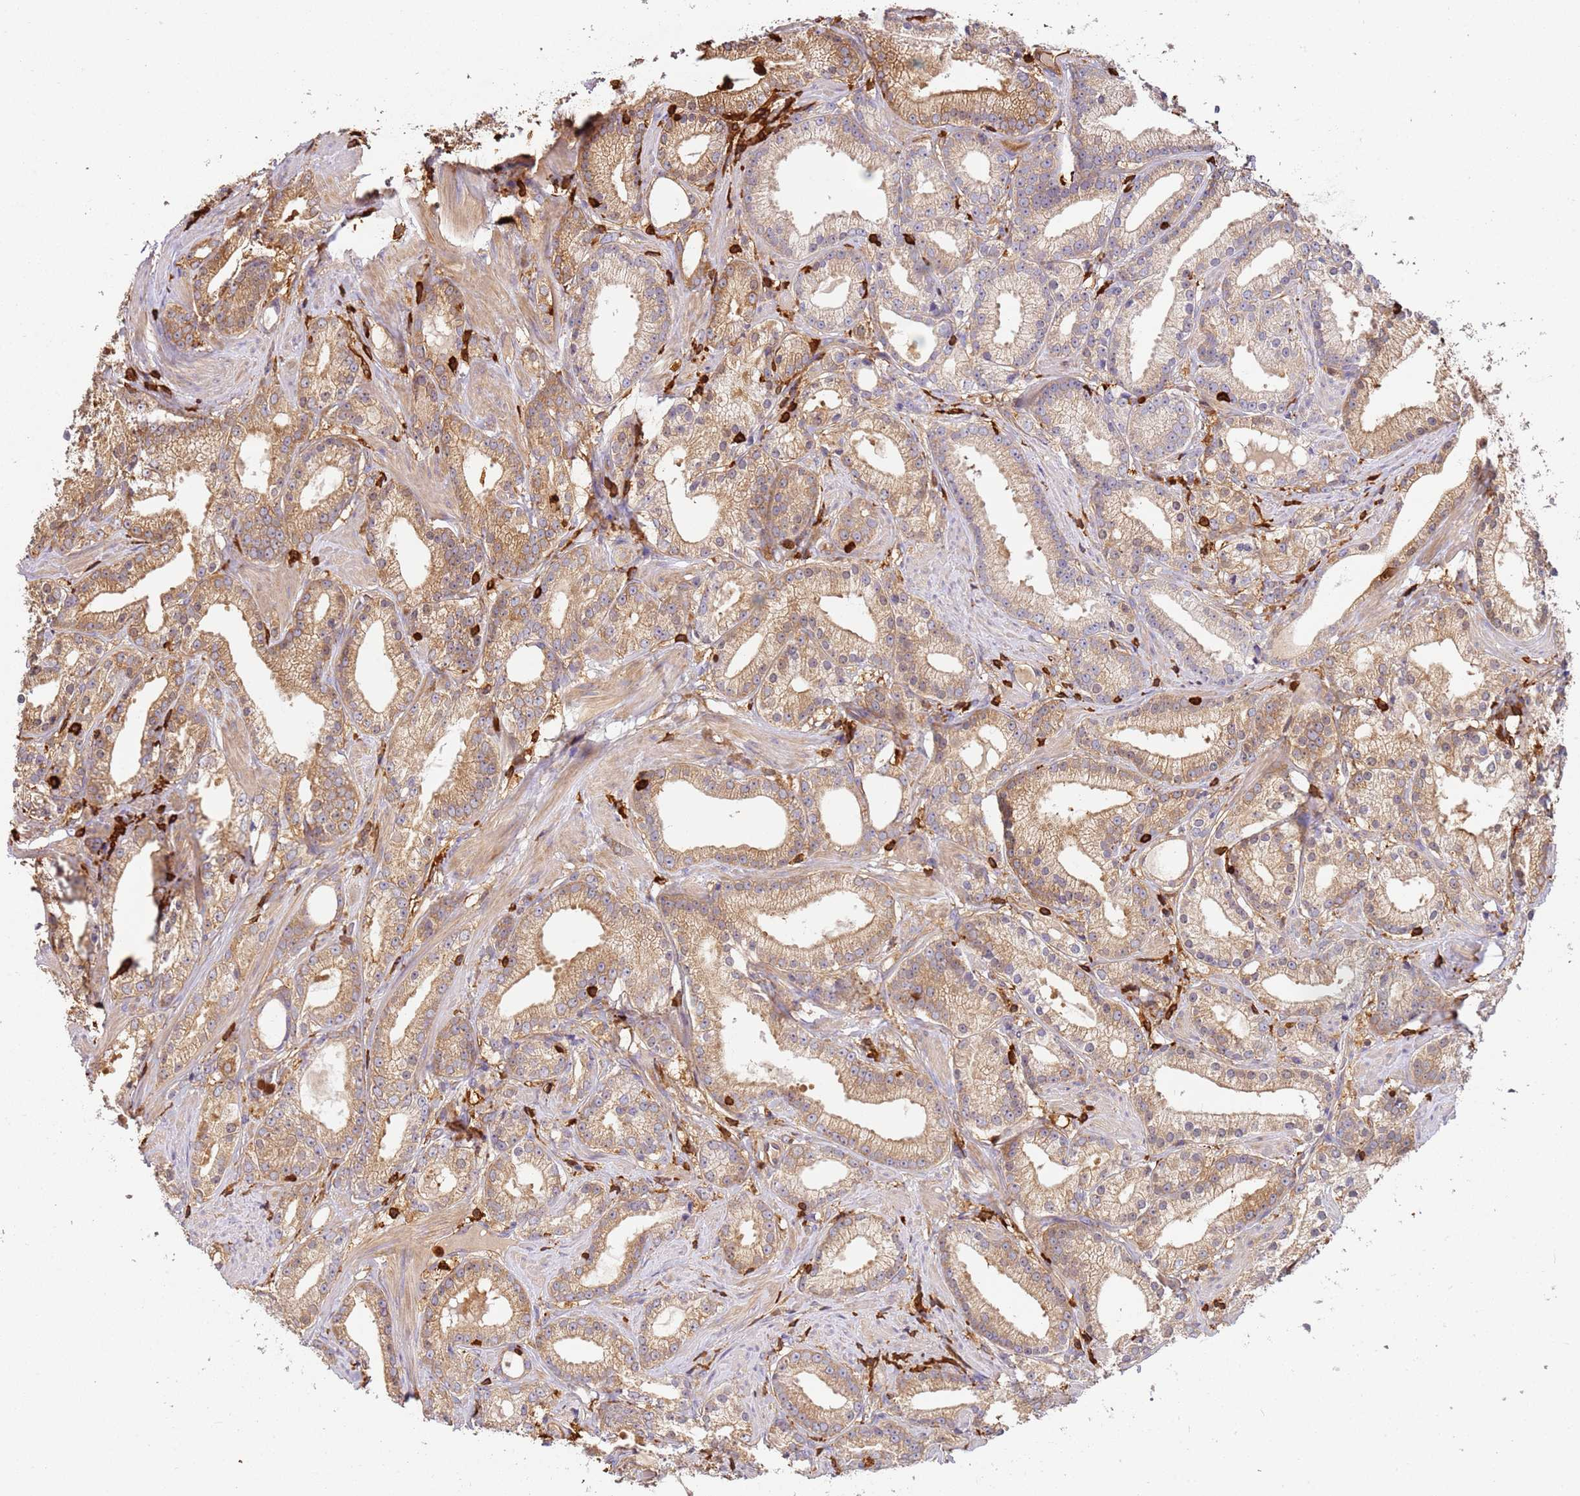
{"staining": {"intensity": "moderate", "quantity": ">75%", "location": "cytoplasmic/membranous"}, "tissue": "prostate cancer", "cell_type": "Tumor cells", "image_type": "cancer", "snomed": [{"axis": "morphology", "description": "Adenocarcinoma, Low grade"}, {"axis": "topography", "description": "Prostate"}], "caption": "Protein expression analysis of human low-grade adenocarcinoma (prostate) reveals moderate cytoplasmic/membranous staining in approximately >75% of tumor cells. The staining is performed using DAB (3,3'-diaminobenzidine) brown chromogen to label protein expression. The nuclei are counter-stained blue using hematoxylin.", "gene": "OR6P1", "patient": {"sex": "male", "age": 57}}